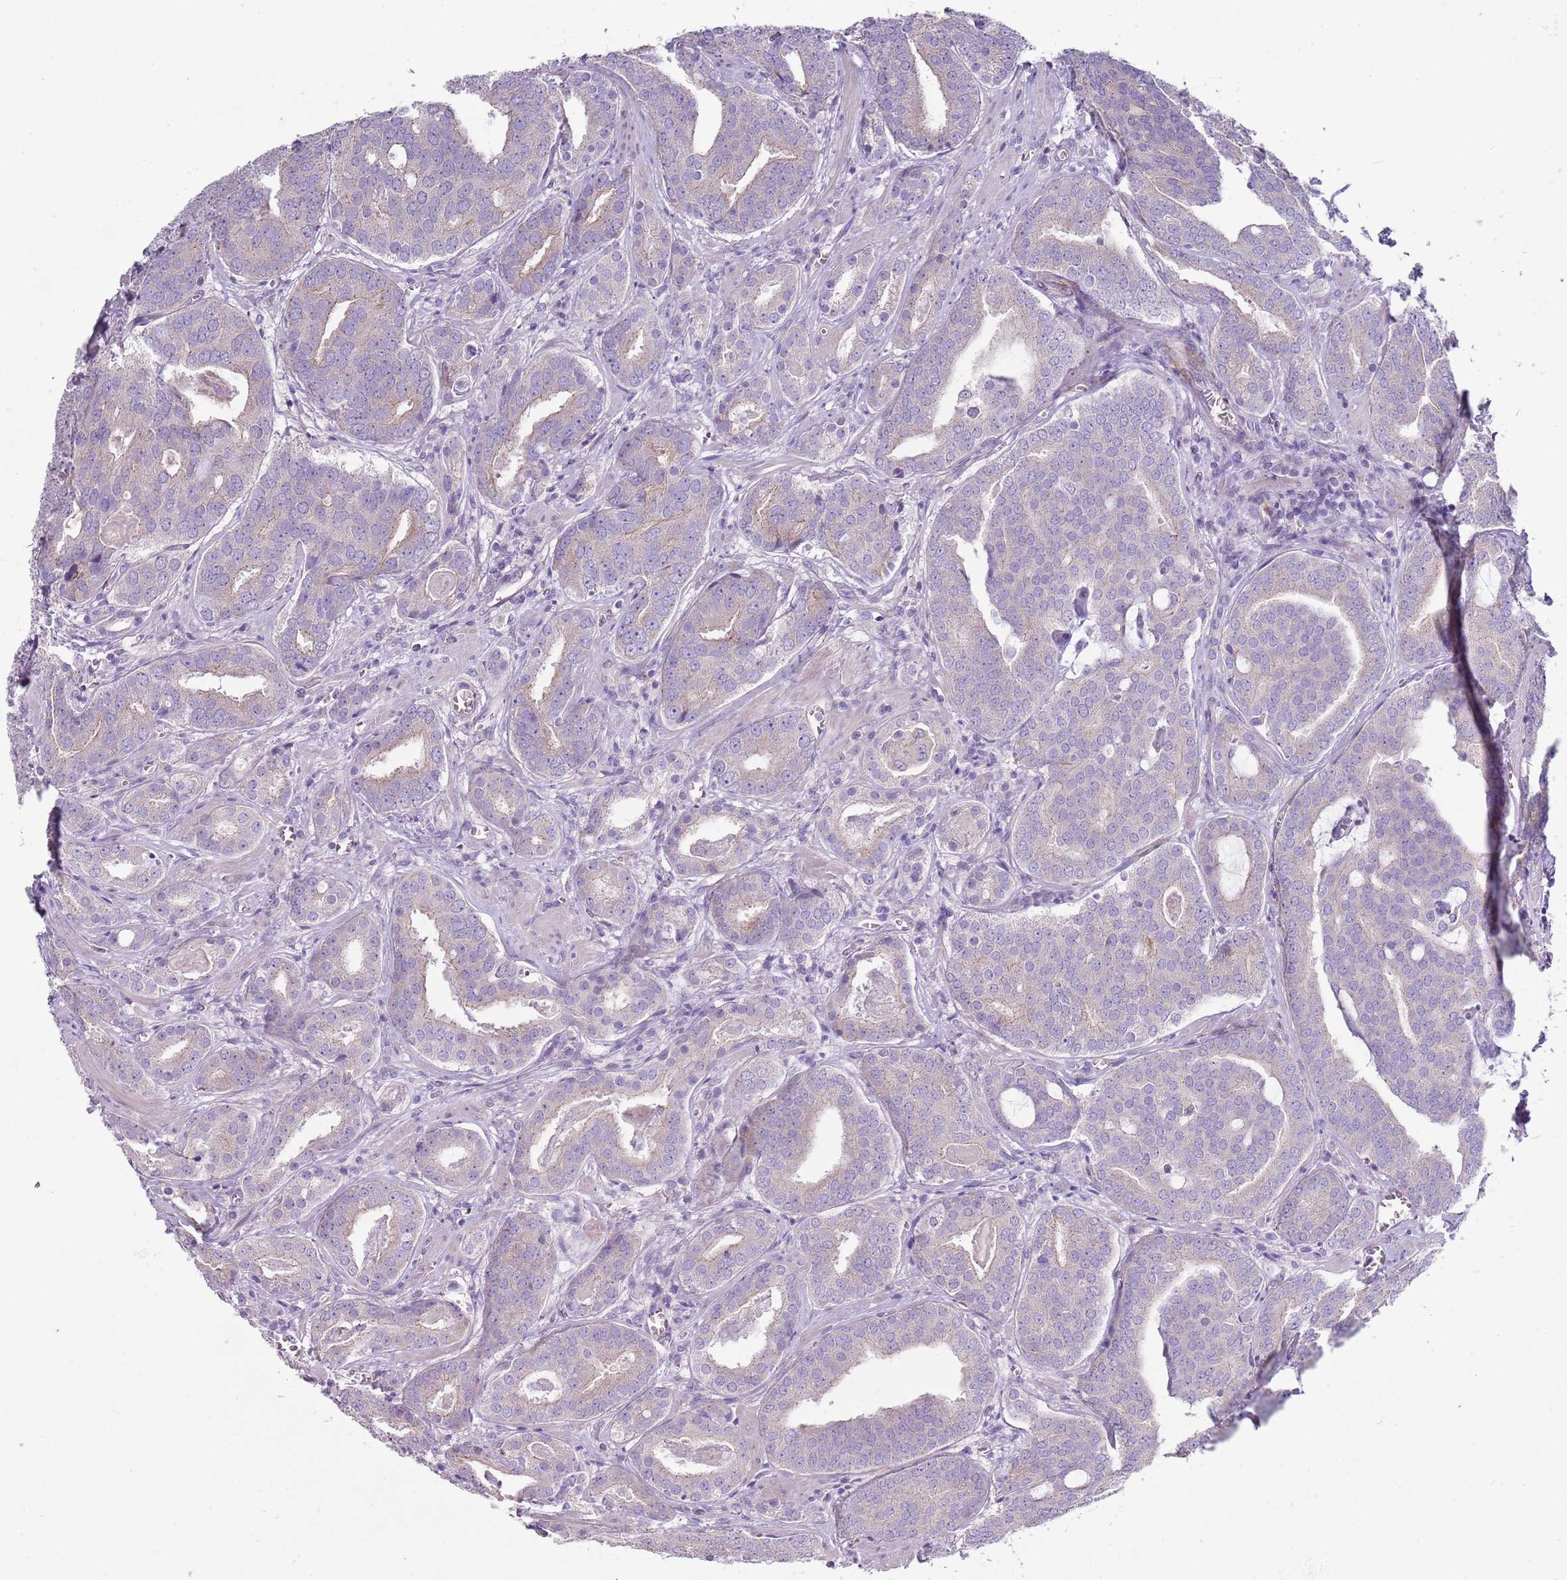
{"staining": {"intensity": "negative", "quantity": "none", "location": "none"}, "tissue": "prostate cancer", "cell_type": "Tumor cells", "image_type": "cancer", "snomed": [{"axis": "morphology", "description": "Adenocarcinoma, High grade"}, {"axis": "topography", "description": "Prostate"}], "caption": "Human prostate high-grade adenocarcinoma stained for a protein using immunohistochemistry reveals no positivity in tumor cells.", "gene": "ZNF583", "patient": {"sex": "male", "age": 55}}